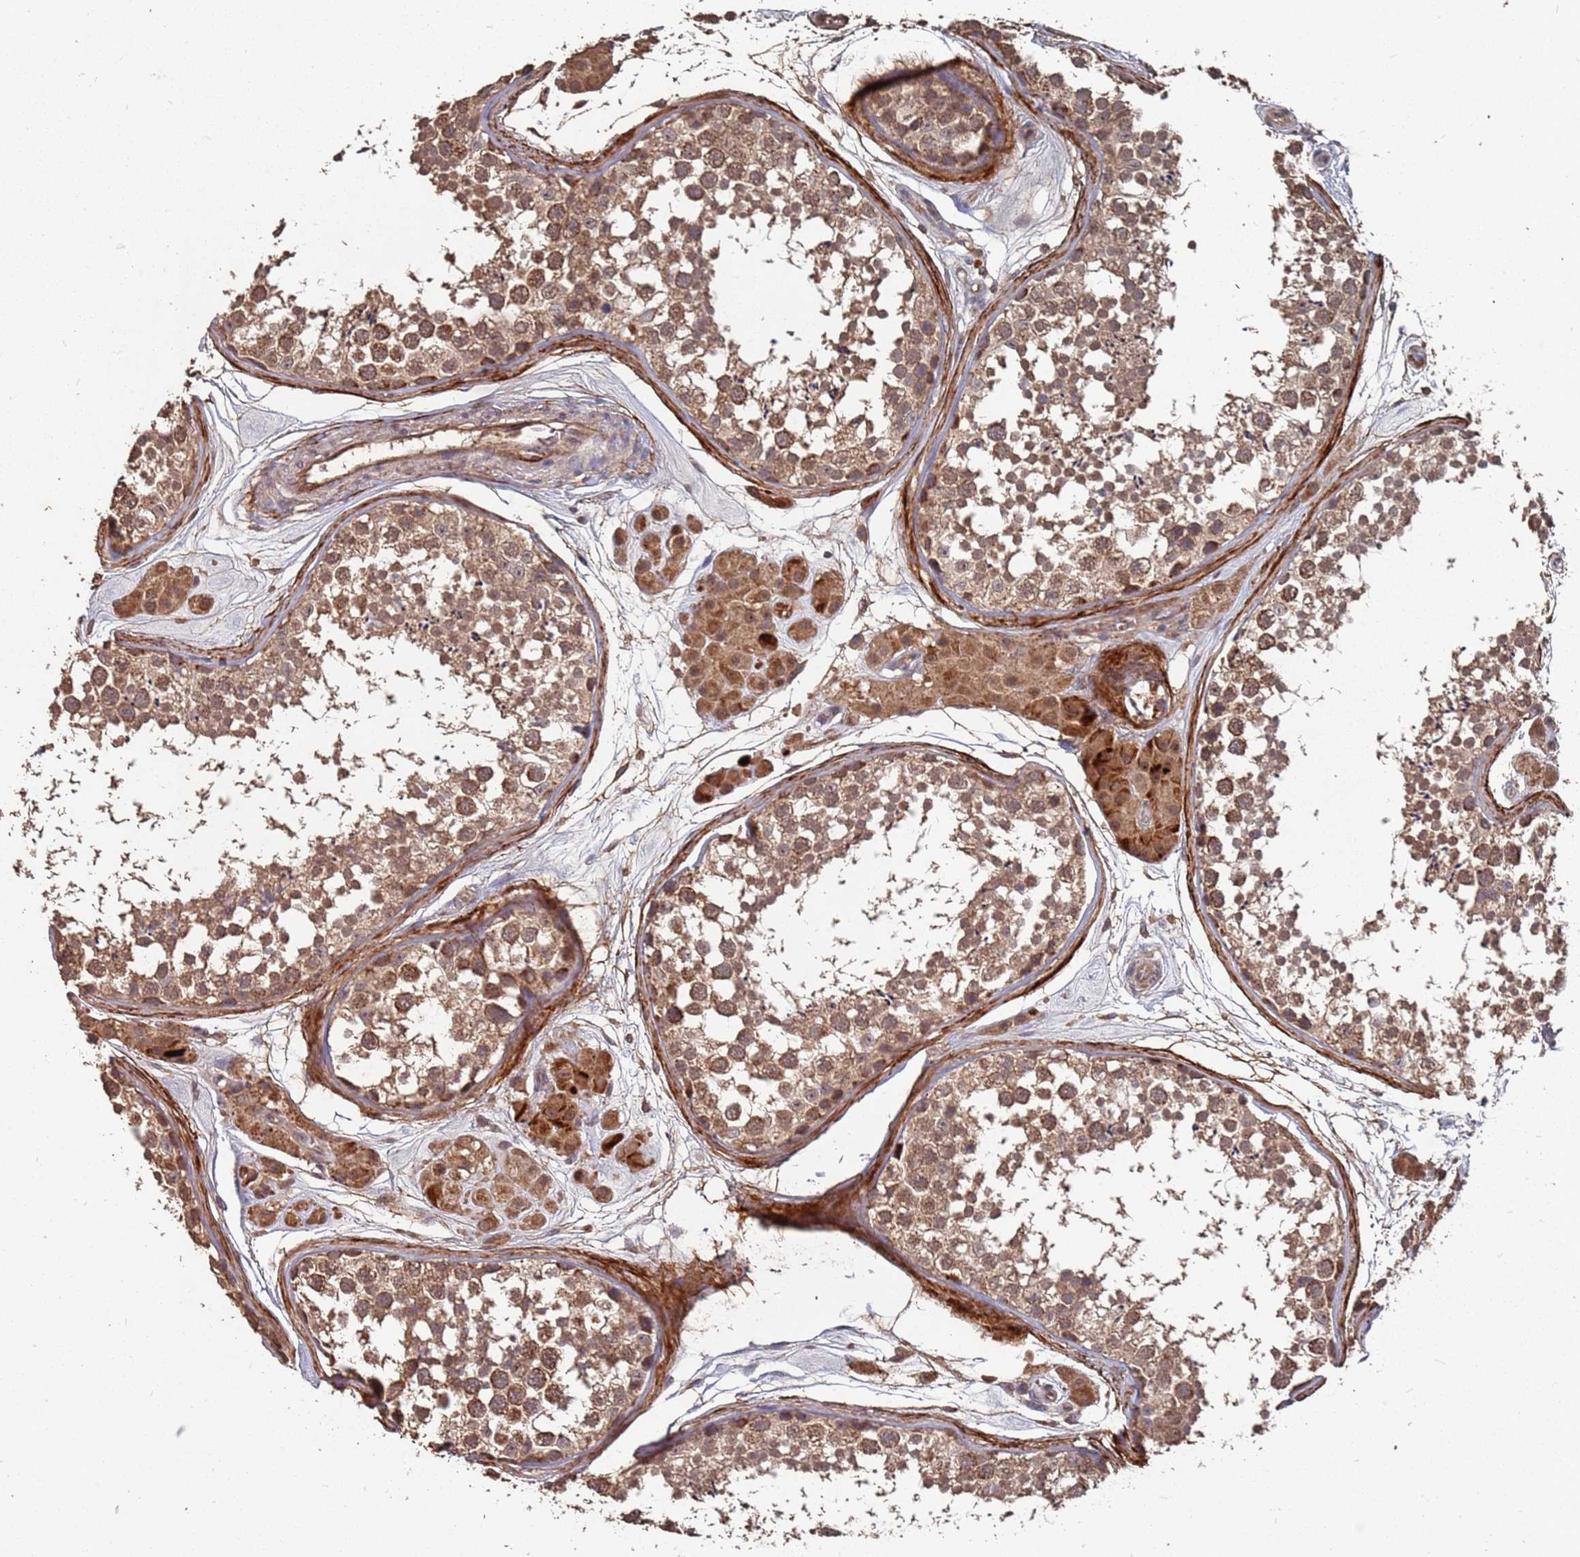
{"staining": {"intensity": "moderate", "quantity": ">75%", "location": "cytoplasmic/membranous,nuclear"}, "tissue": "testis", "cell_type": "Cells in seminiferous ducts", "image_type": "normal", "snomed": [{"axis": "morphology", "description": "Normal tissue, NOS"}, {"axis": "topography", "description": "Testis"}], "caption": "Immunohistochemistry (IHC) of normal testis exhibits medium levels of moderate cytoplasmic/membranous,nuclear positivity in approximately >75% of cells in seminiferous ducts.", "gene": "PRORP", "patient": {"sex": "male", "age": 56}}